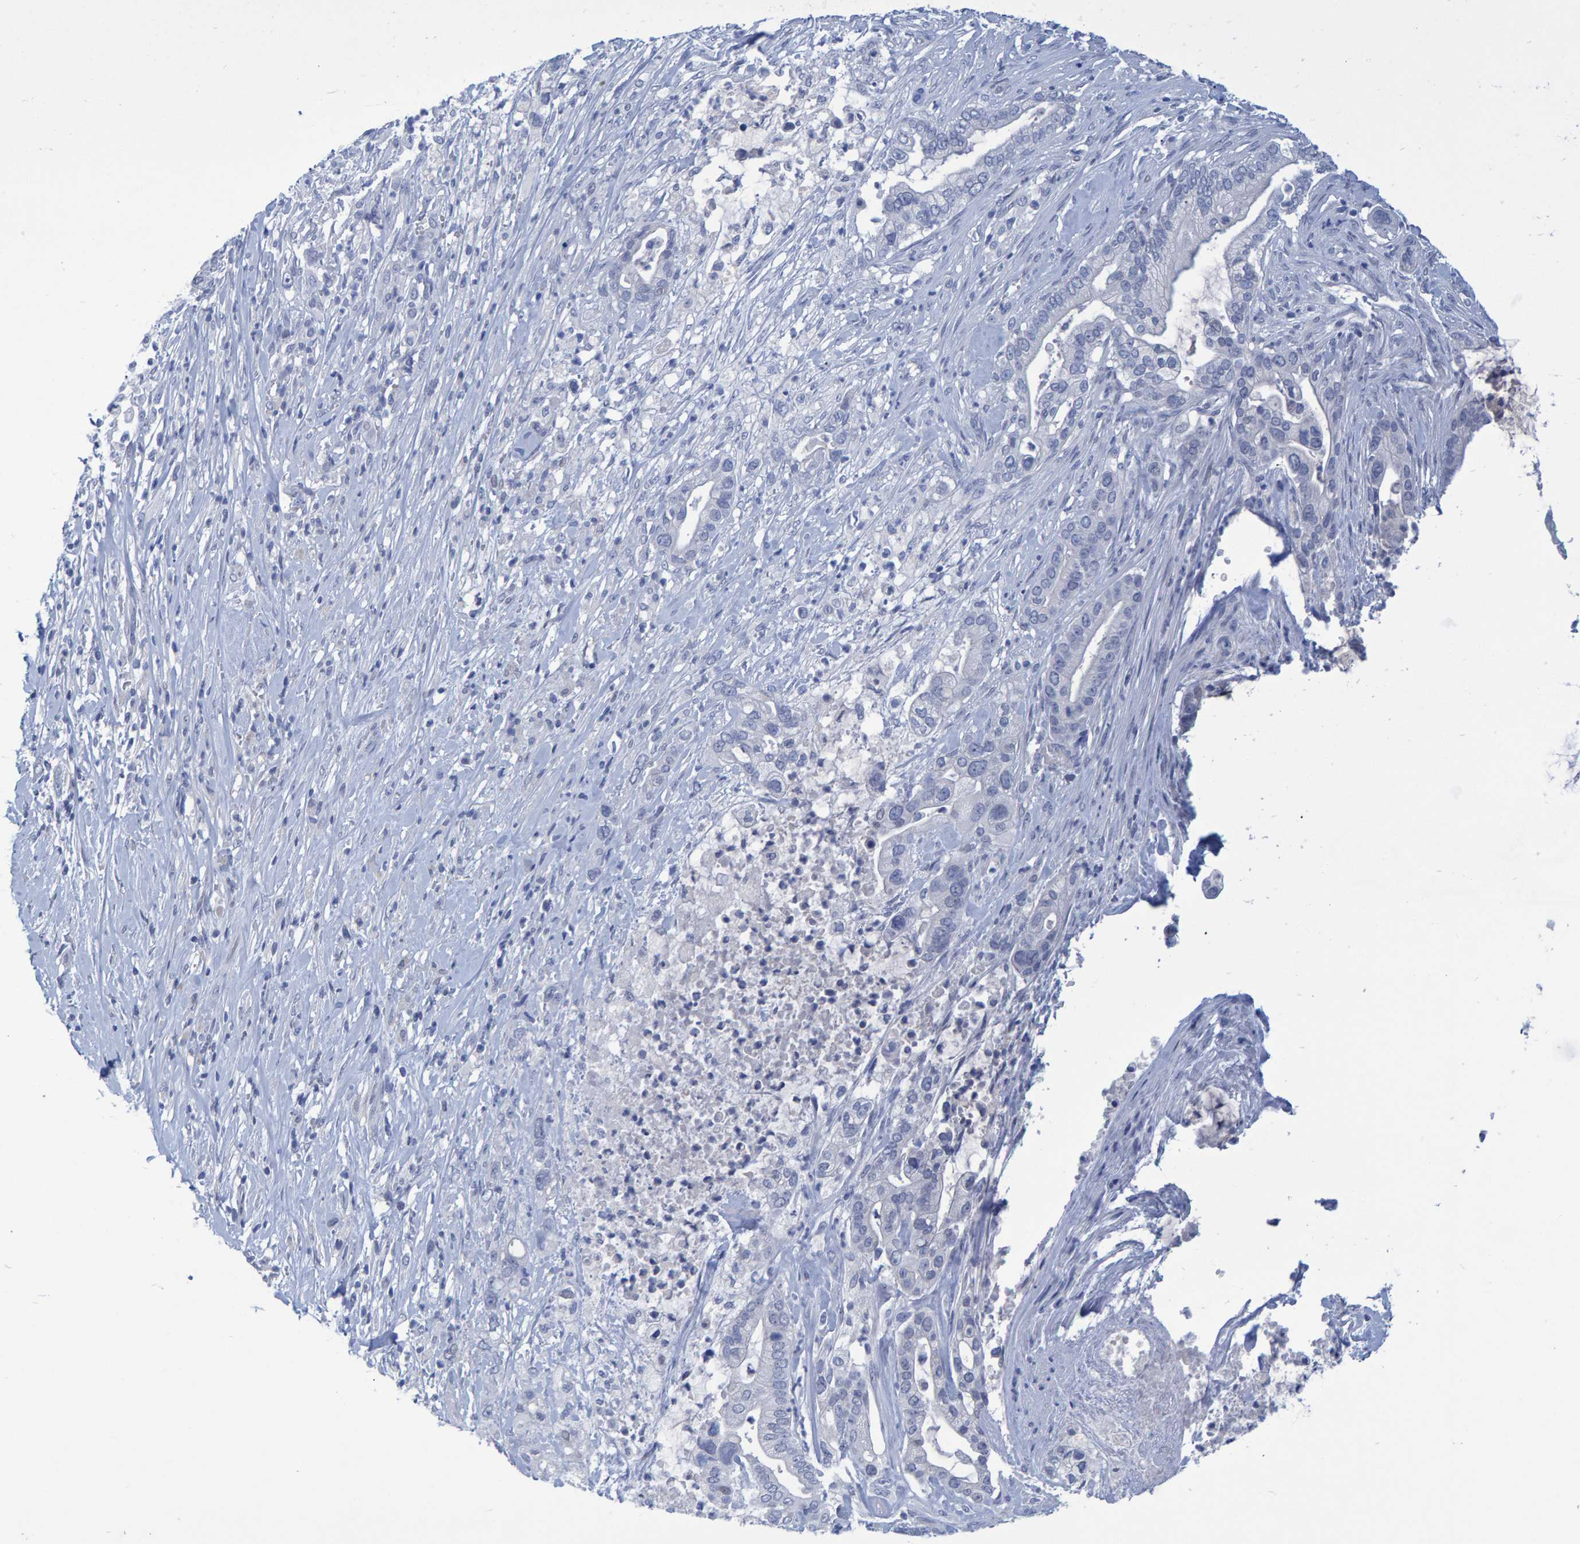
{"staining": {"intensity": "negative", "quantity": "none", "location": "none"}, "tissue": "pancreatic cancer", "cell_type": "Tumor cells", "image_type": "cancer", "snomed": [{"axis": "morphology", "description": "Adenocarcinoma, NOS"}, {"axis": "topography", "description": "Pancreas"}], "caption": "Immunohistochemistry micrograph of human adenocarcinoma (pancreatic) stained for a protein (brown), which demonstrates no staining in tumor cells.", "gene": "PROCA1", "patient": {"sex": "male", "age": 69}}